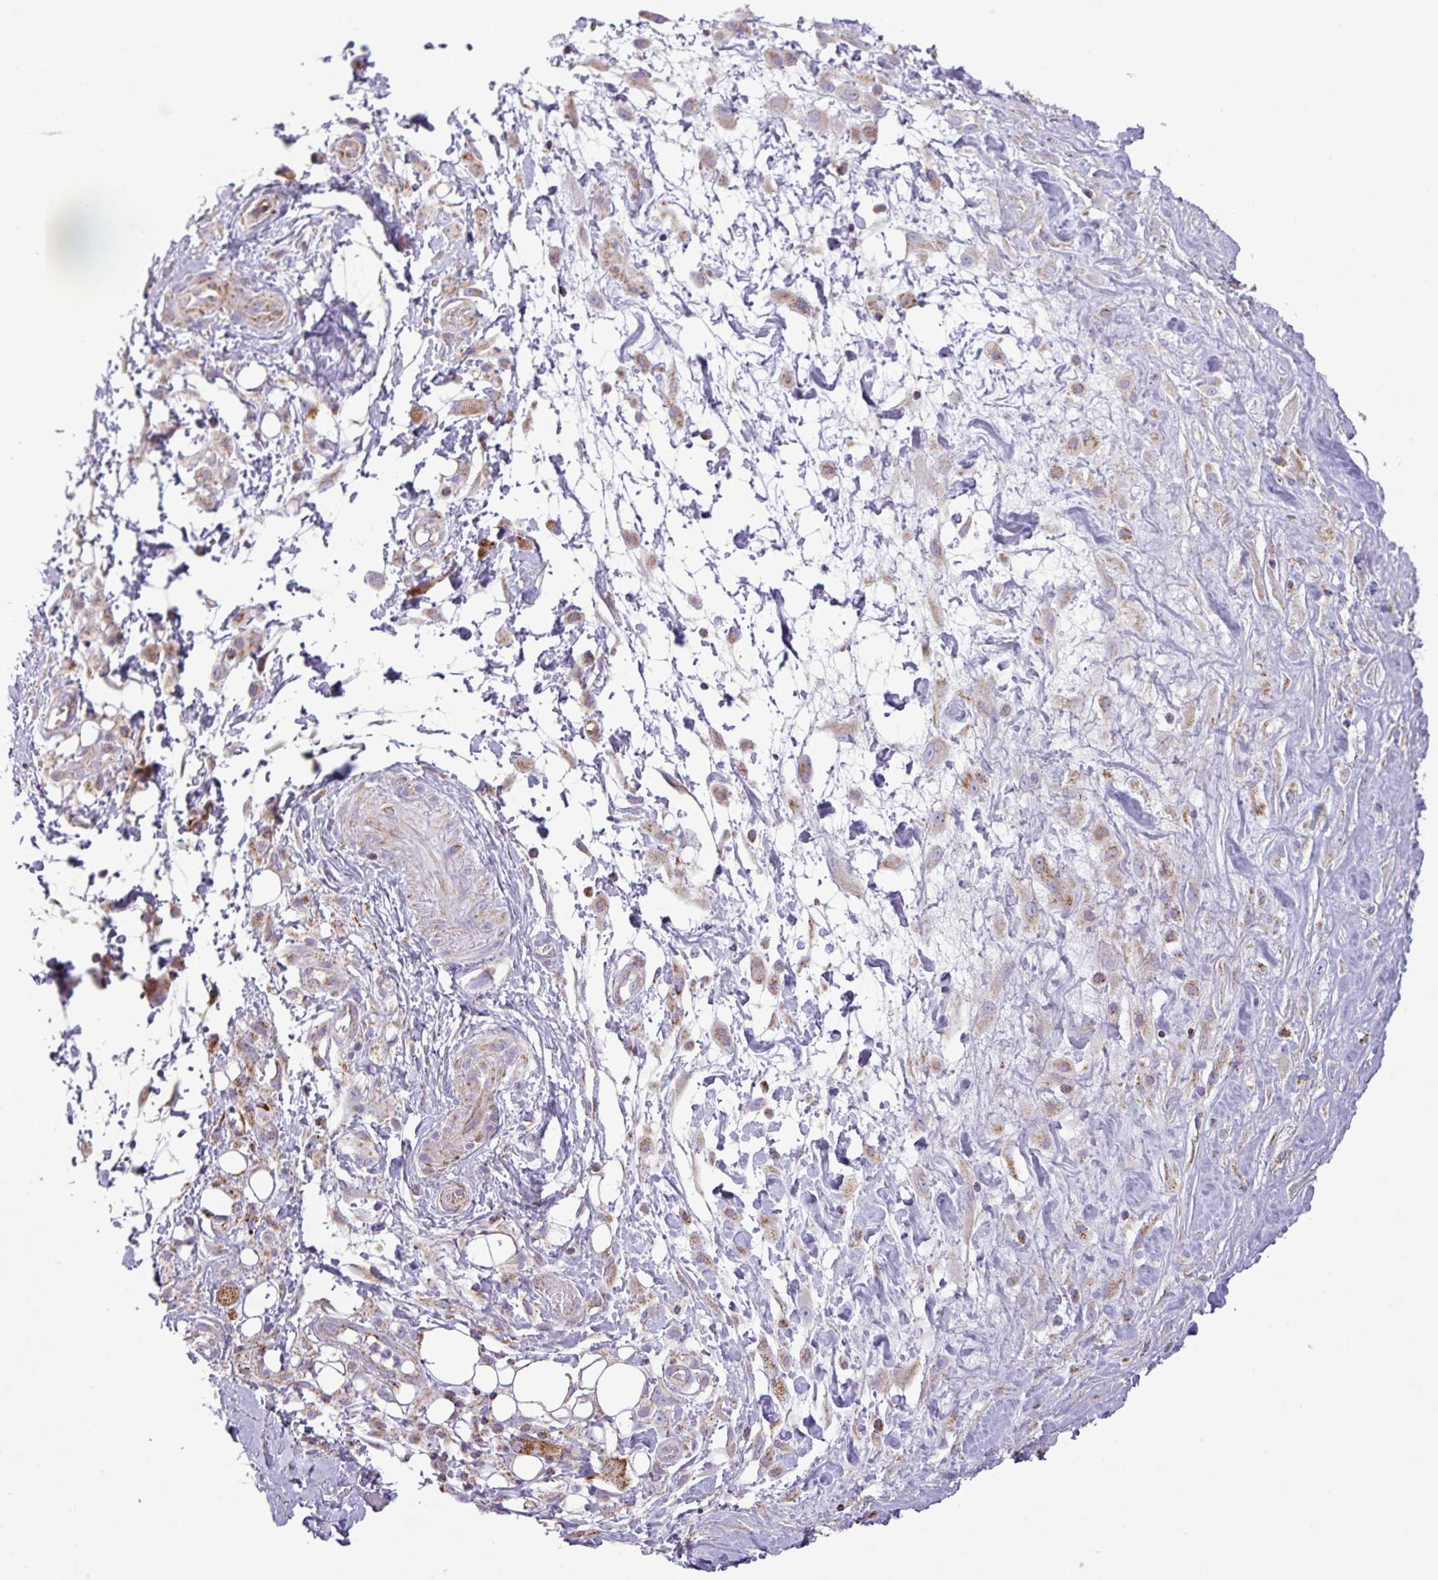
{"staining": {"intensity": "moderate", "quantity": "<25%", "location": "cytoplasmic/membranous"}, "tissue": "skin cancer", "cell_type": "Tumor cells", "image_type": "cancer", "snomed": [{"axis": "morphology", "description": "Squamous cell carcinoma, NOS"}, {"axis": "topography", "description": "Skin"}], "caption": "IHC photomicrograph of skin cancer stained for a protein (brown), which demonstrates low levels of moderate cytoplasmic/membranous expression in about <25% of tumor cells.", "gene": "ZNF81", "patient": {"sex": "male", "age": 82}}